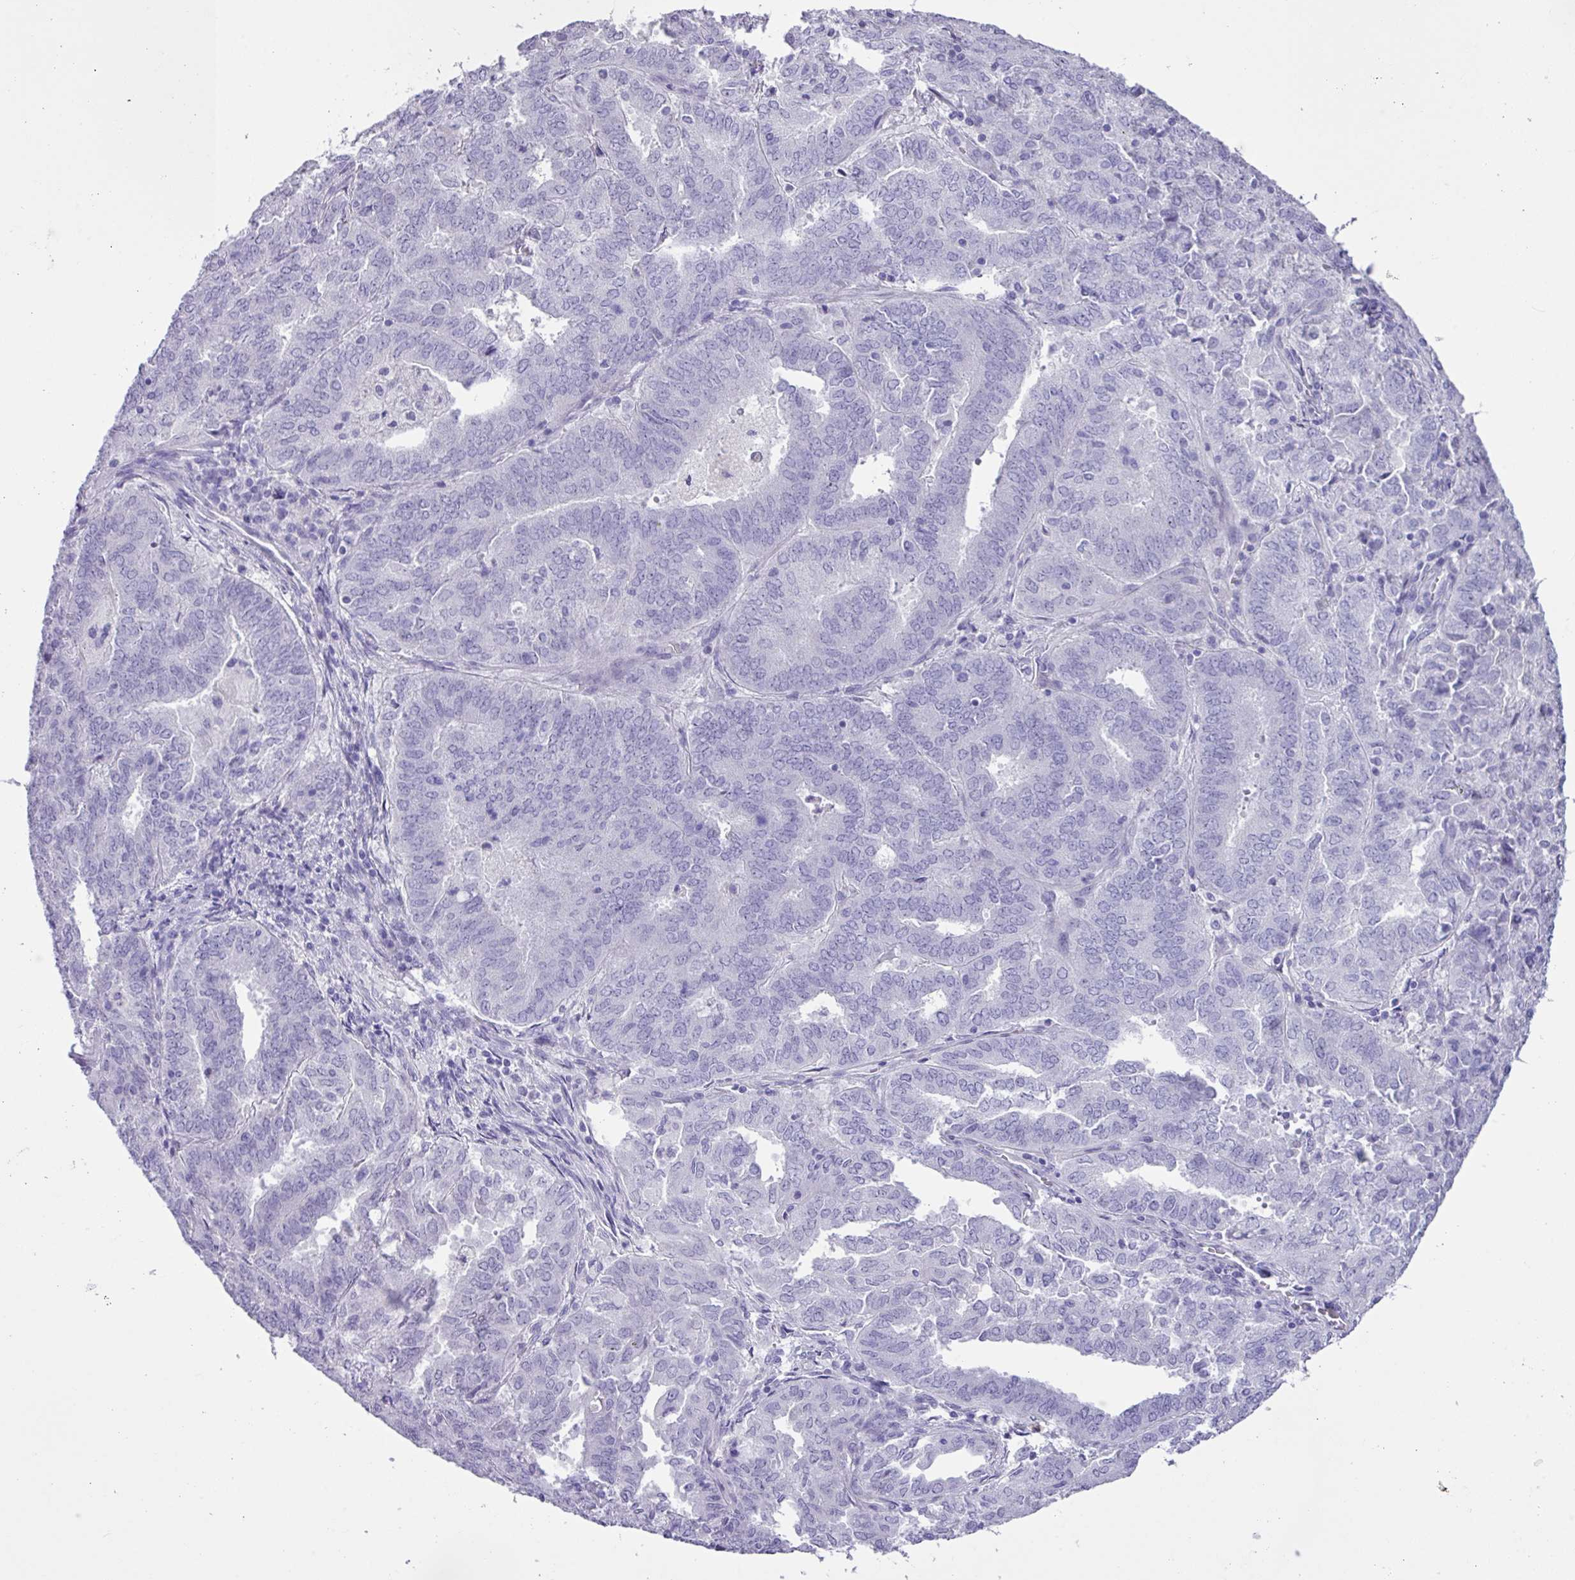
{"staining": {"intensity": "negative", "quantity": "none", "location": "none"}, "tissue": "endometrial cancer", "cell_type": "Tumor cells", "image_type": "cancer", "snomed": [{"axis": "morphology", "description": "Adenocarcinoma, NOS"}, {"axis": "topography", "description": "Endometrium"}], "caption": "Tumor cells are negative for brown protein staining in endometrial adenocarcinoma.", "gene": "MRM2", "patient": {"sex": "female", "age": 72}}